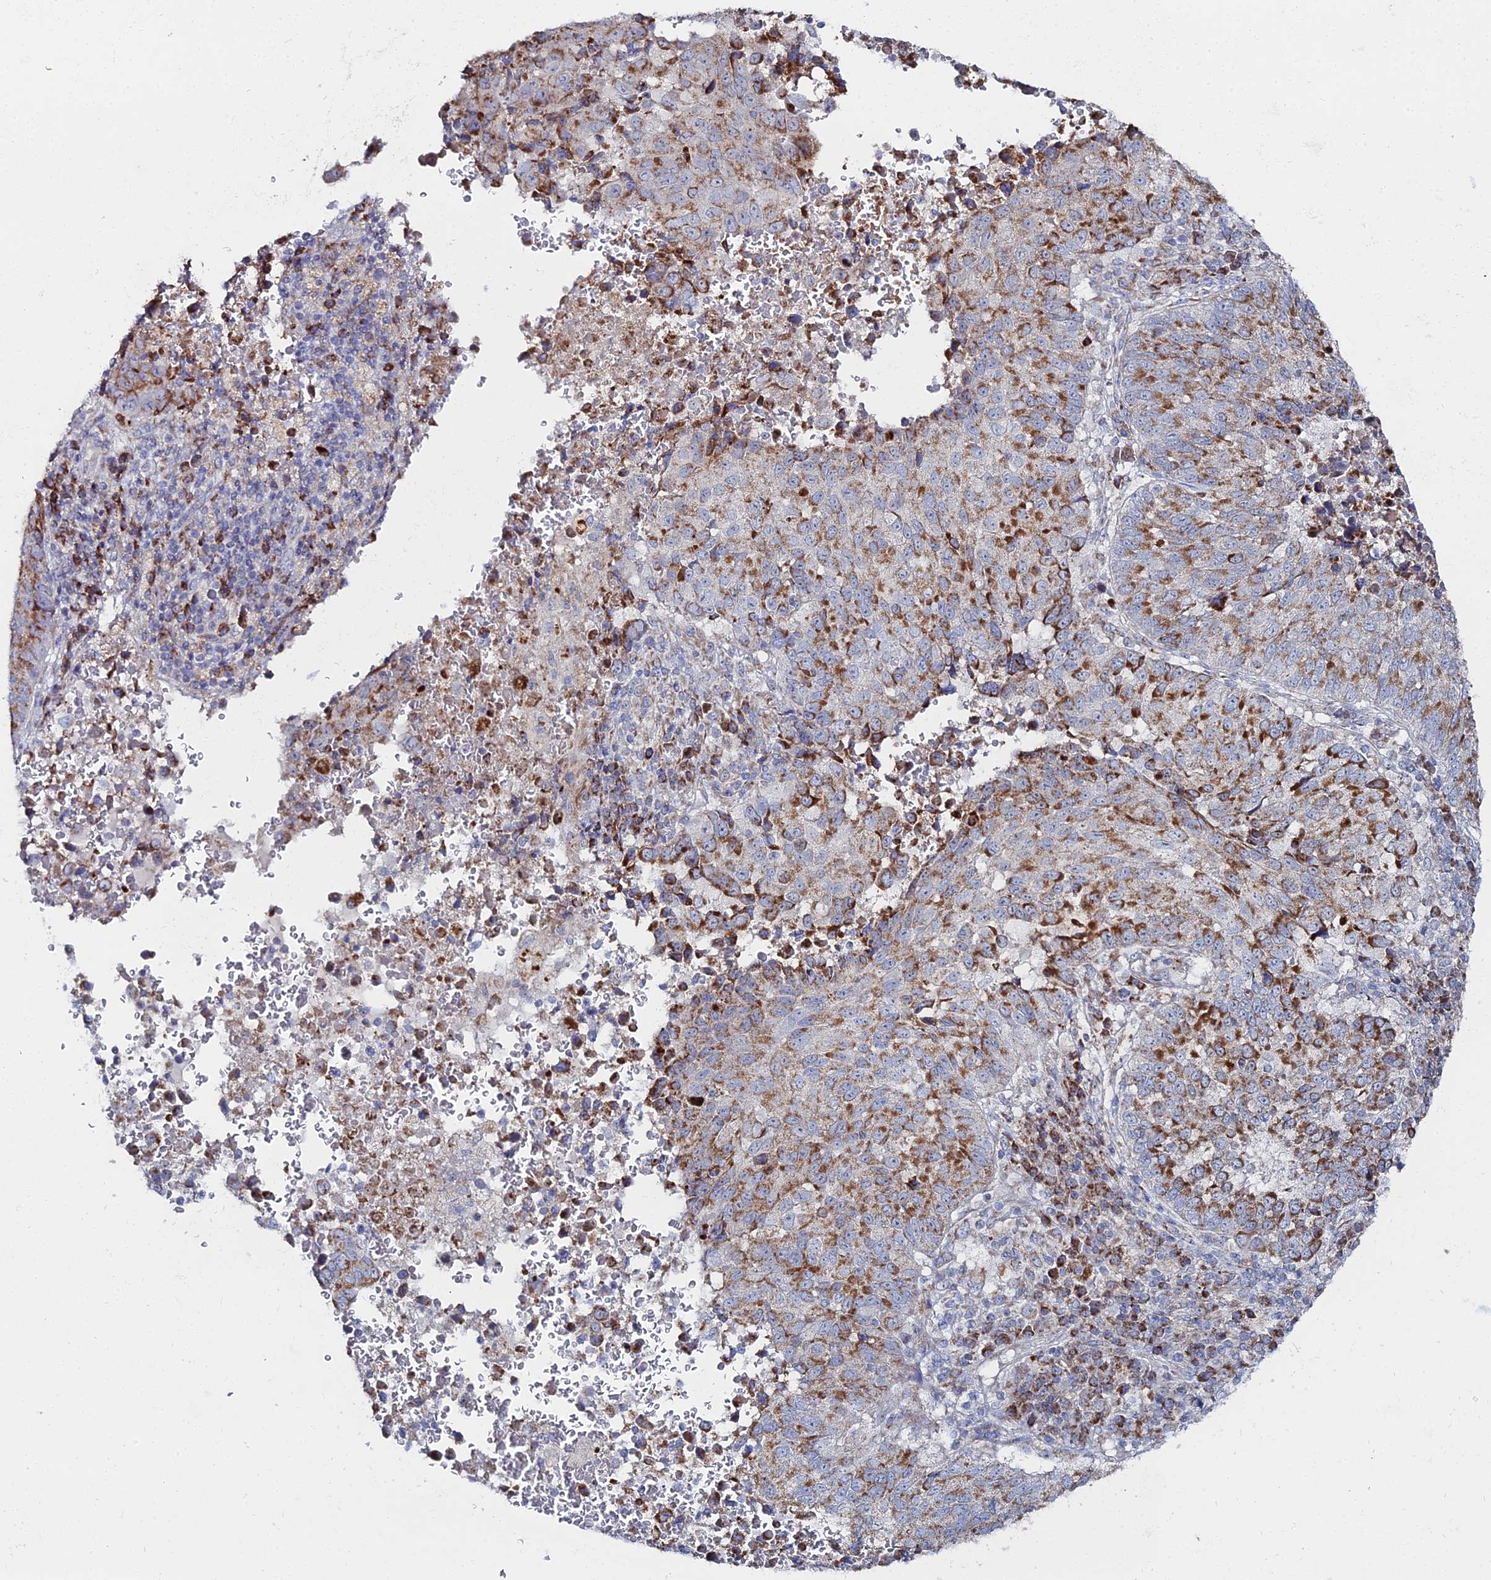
{"staining": {"intensity": "strong", "quantity": "25%-75%", "location": "cytoplasmic/membranous"}, "tissue": "lung cancer", "cell_type": "Tumor cells", "image_type": "cancer", "snomed": [{"axis": "morphology", "description": "Squamous cell carcinoma, NOS"}, {"axis": "topography", "description": "Lung"}], "caption": "The photomicrograph shows immunohistochemical staining of lung cancer. There is strong cytoplasmic/membranous positivity is appreciated in about 25%-75% of tumor cells.", "gene": "MPC1", "patient": {"sex": "male", "age": 73}}